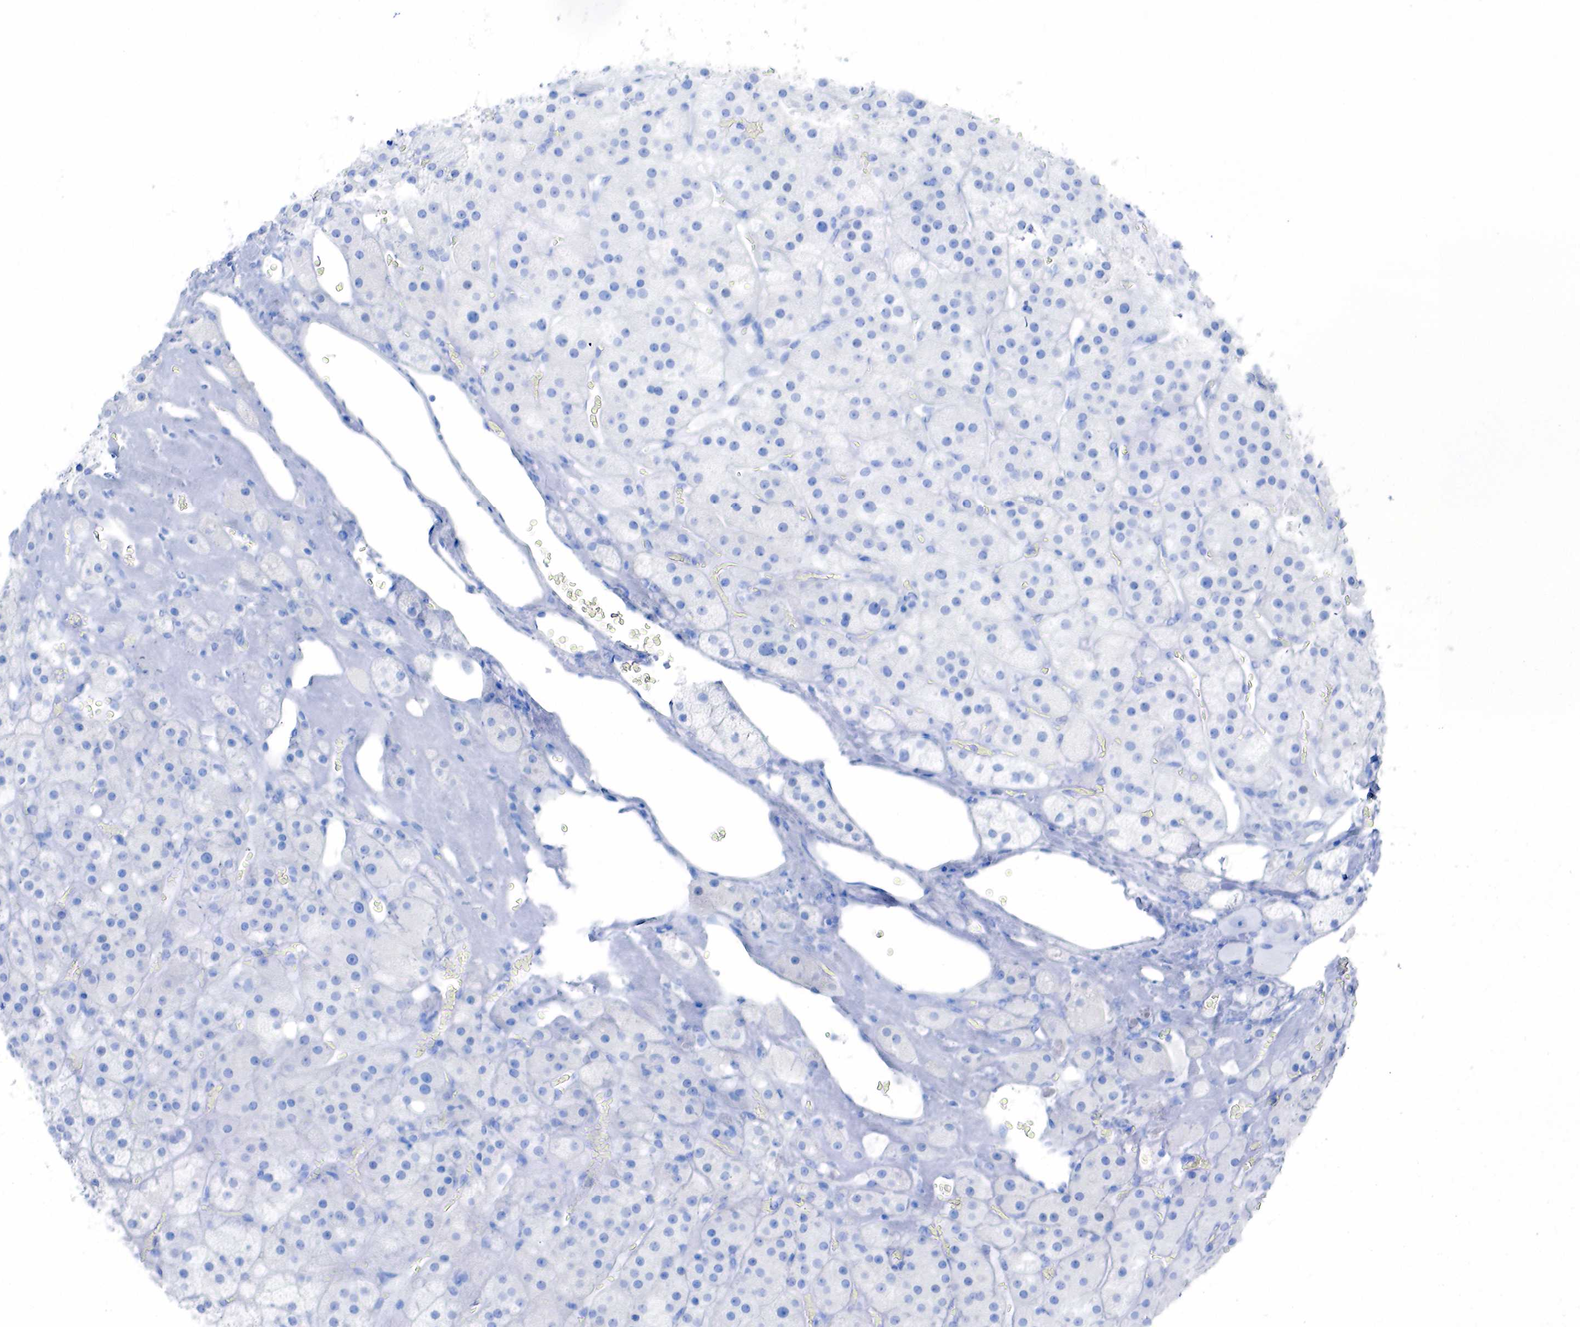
{"staining": {"intensity": "negative", "quantity": "none", "location": "none"}, "tissue": "adrenal gland", "cell_type": "Glandular cells", "image_type": "normal", "snomed": [{"axis": "morphology", "description": "Normal tissue, NOS"}, {"axis": "topography", "description": "Adrenal gland"}], "caption": "Adrenal gland was stained to show a protein in brown. There is no significant staining in glandular cells.", "gene": "ESR1", "patient": {"sex": "male", "age": 57}}